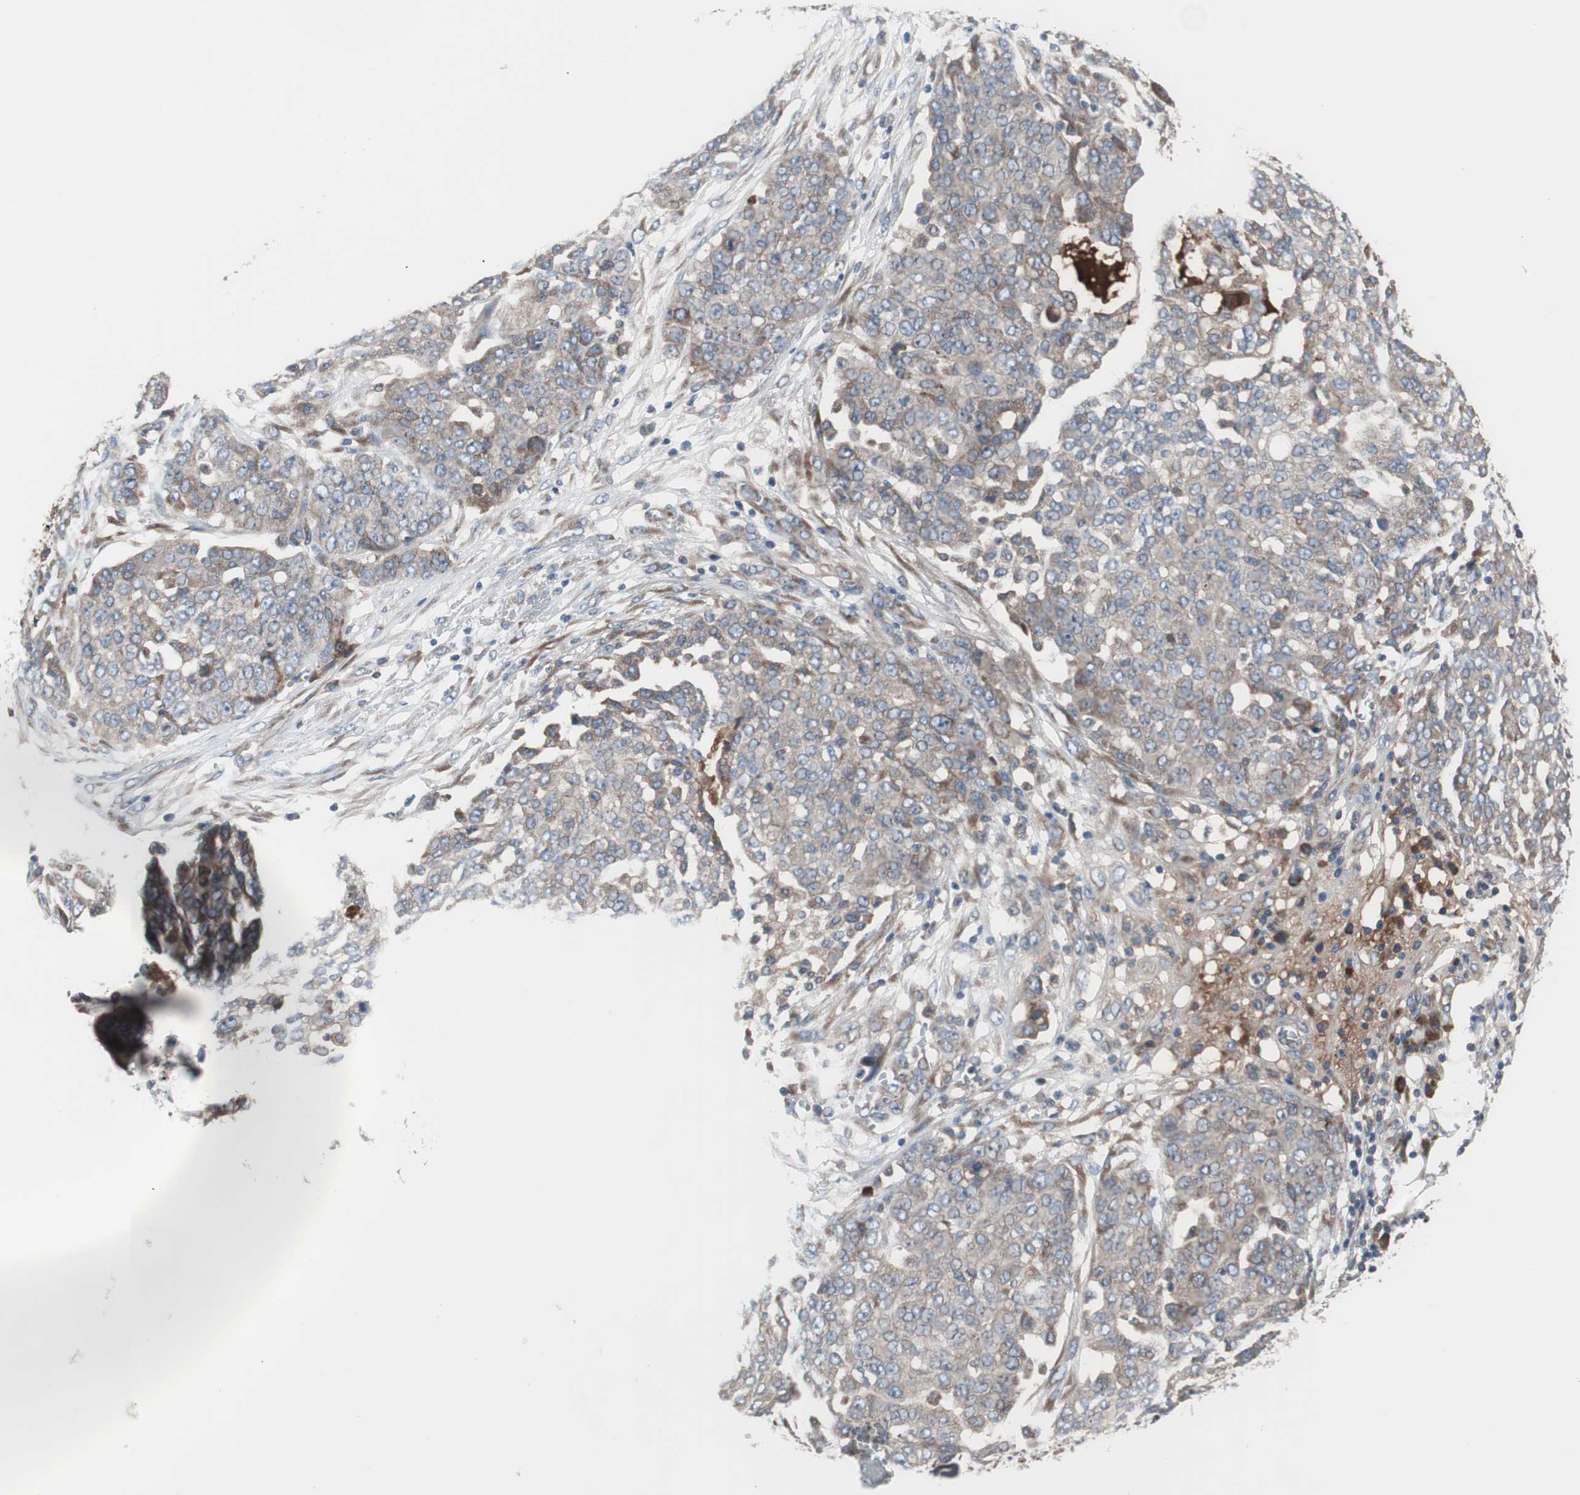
{"staining": {"intensity": "weak", "quantity": ">75%", "location": "cytoplasmic/membranous"}, "tissue": "ovarian cancer", "cell_type": "Tumor cells", "image_type": "cancer", "snomed": [{"axis": "morphology", "description": "Cystadenocarcinoma, serous, NOS"}, {"axis": "topography", "description": "Soft tissue"}, {"axis": "topography", "description": "Ovary"}], "caption": "IHC of human ovarian serous cystadenocarcinoma demonstrates low levels of weak cytoplasmic/membranous staining in approximately >75% of tumor cells. (Stains: DAB in brown, nuclei in blue, Microscopy: brightfield microscopy at high magnification).", "gene": "KANSL1", "patient": {"sex": "female", "age": 57}}